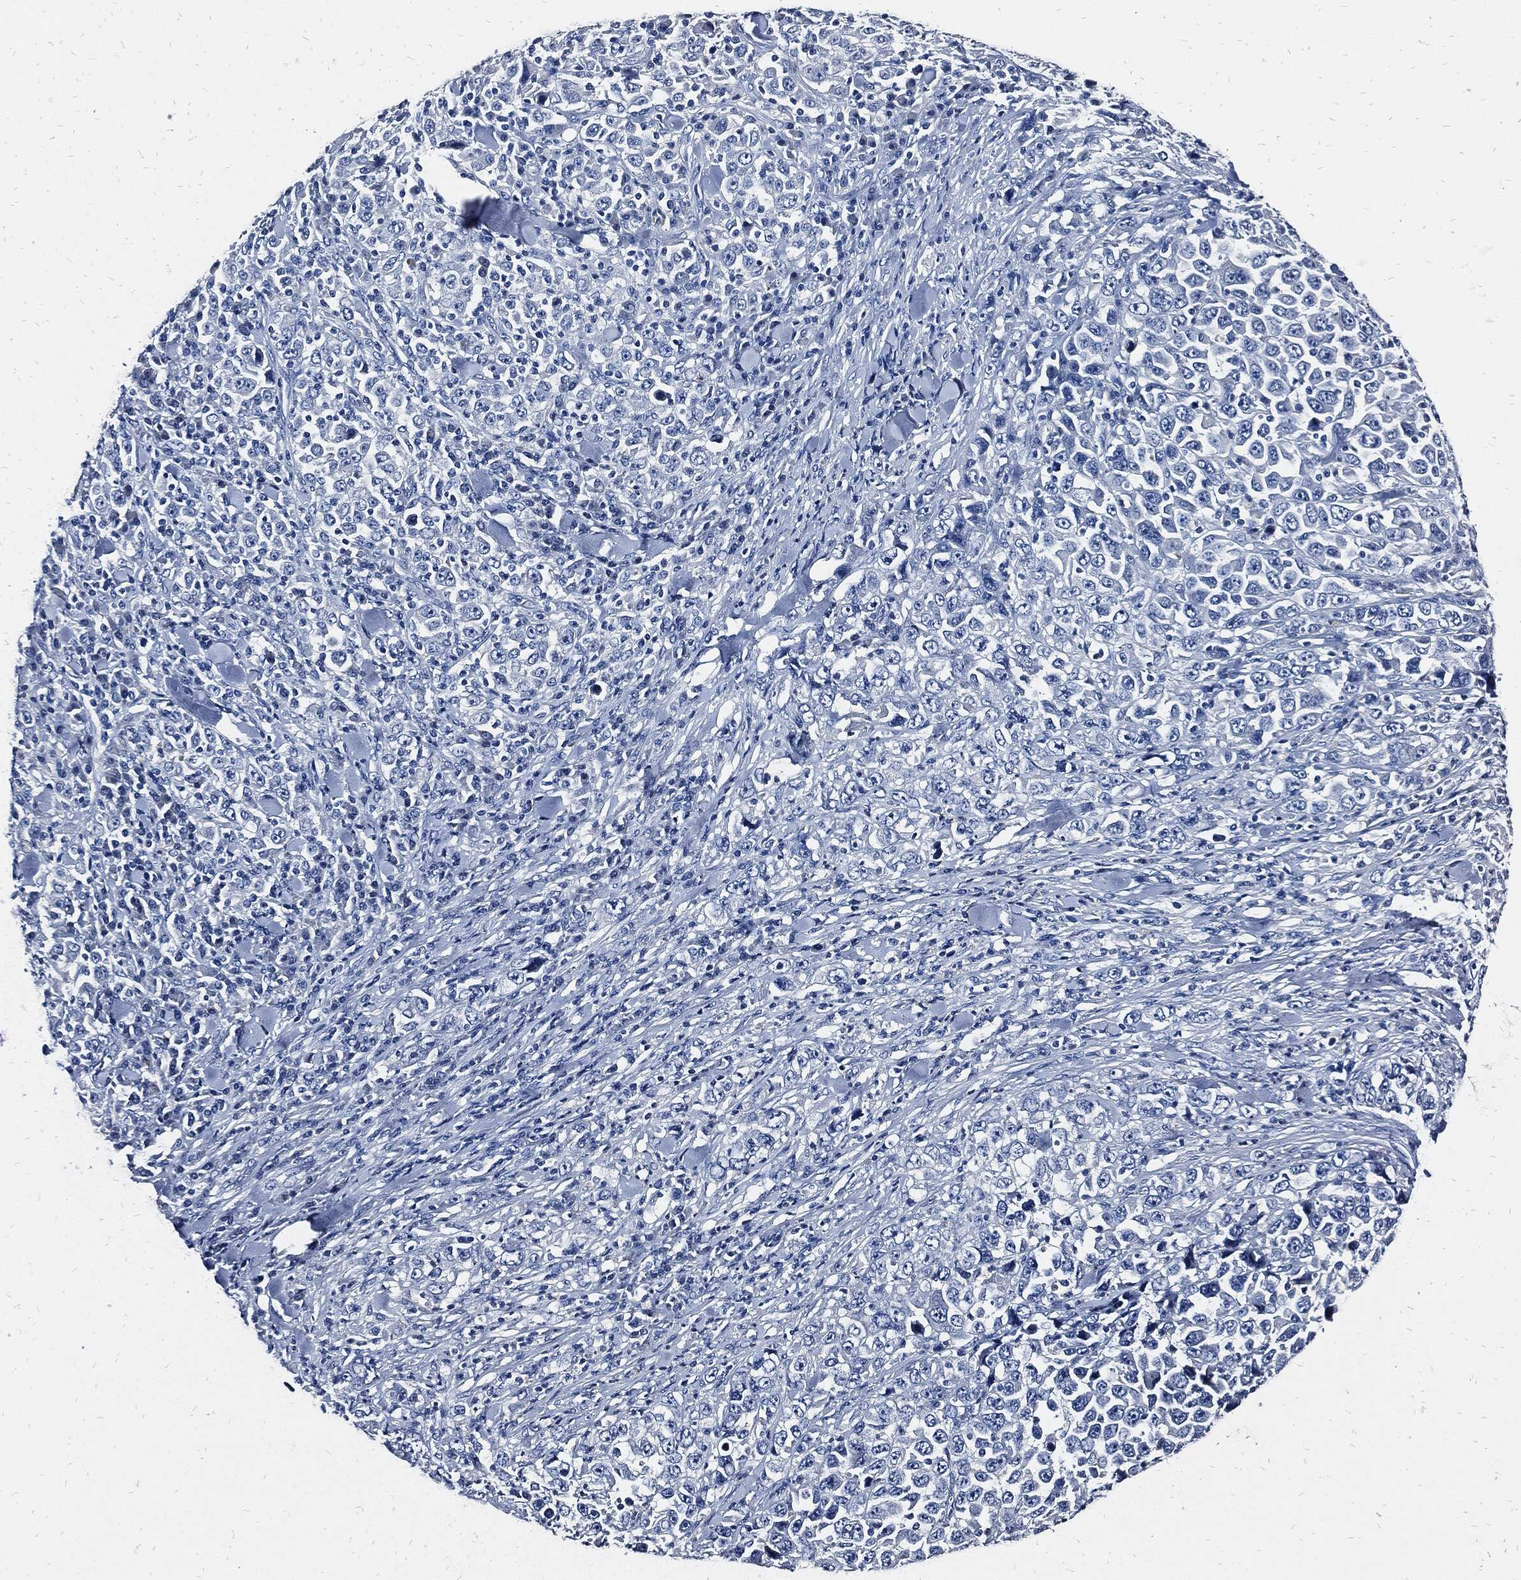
{"staining": {"intensity": "negative", "quantity": "none", "location": "none"}, "tissue": "stomach cancer", "cell_type": "Tumor cells", "image_type": "cancer", "snomed": [{"axis": "morphology", "description": "Normal tissue, NOS"}, {"axis": "morphology", "description": "Adenocarcinoma, NOS"}, {"axis": "topography", "description": "Stomach, upper"}, {"axis": "topography", "description": "Stomach"}], "caption": "A high-resolution micrograph shows immunohistochemistry staining of stomach cancer (adenocarcinoma), which shows no significant expression in tumor cells. Nuclei are stained in blue.", "gene": "FABP4", "patient": {"sex": "male", "age": 59}}